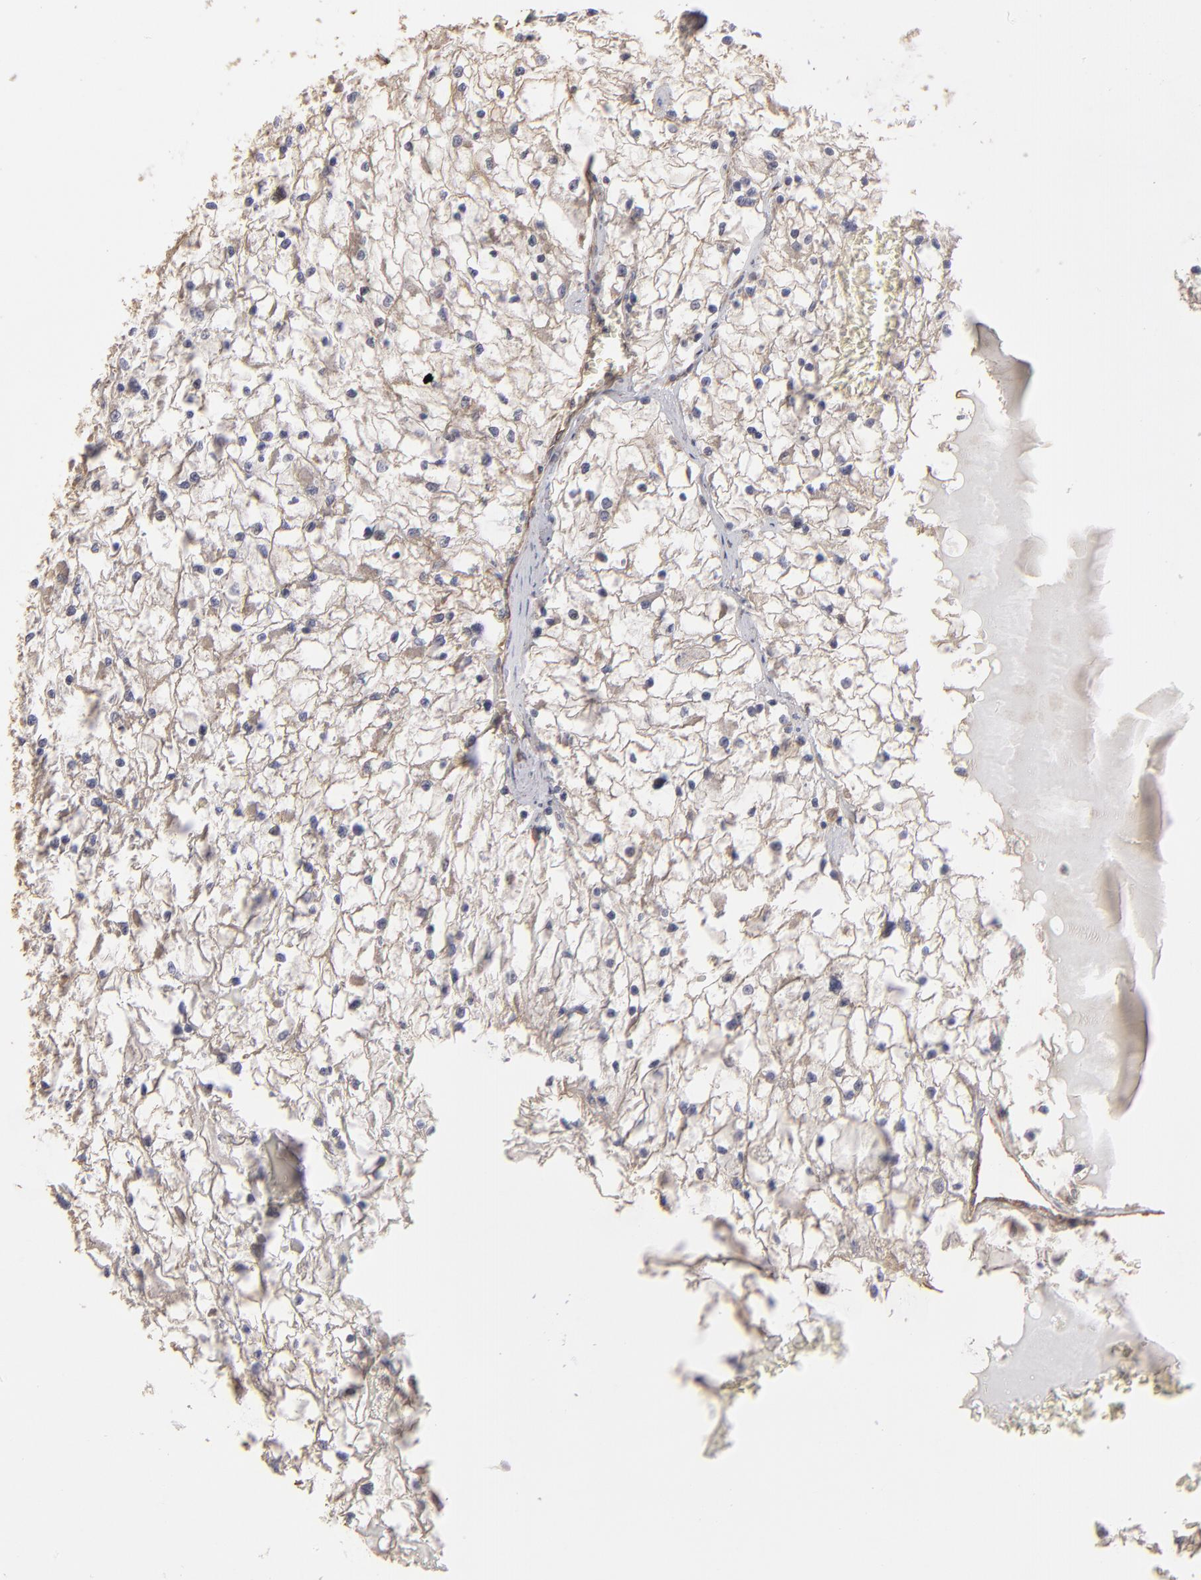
{"staining": {"intensity": "weak", "quantity": "<25%", "location": "cytoplasmic/membranous"}, "tissue": "renal cancer", "cell_type": "Tumor cells", "image_type": "cancer", "snomed": [{"axis": "morphology", "description": "Adenocarcinoma, NOS"}, {"axis": "topography", "description": "Kidney"}], "caption": "This histopathology image is of adenocarcinoma (renal) stained with immunohistochemistry to label a protein in brown with the nuclei are counter-stained blue. There is no positivity in tumor cells.", "gene": "DMD", "patient": {"sex": "male", "age": 61}}